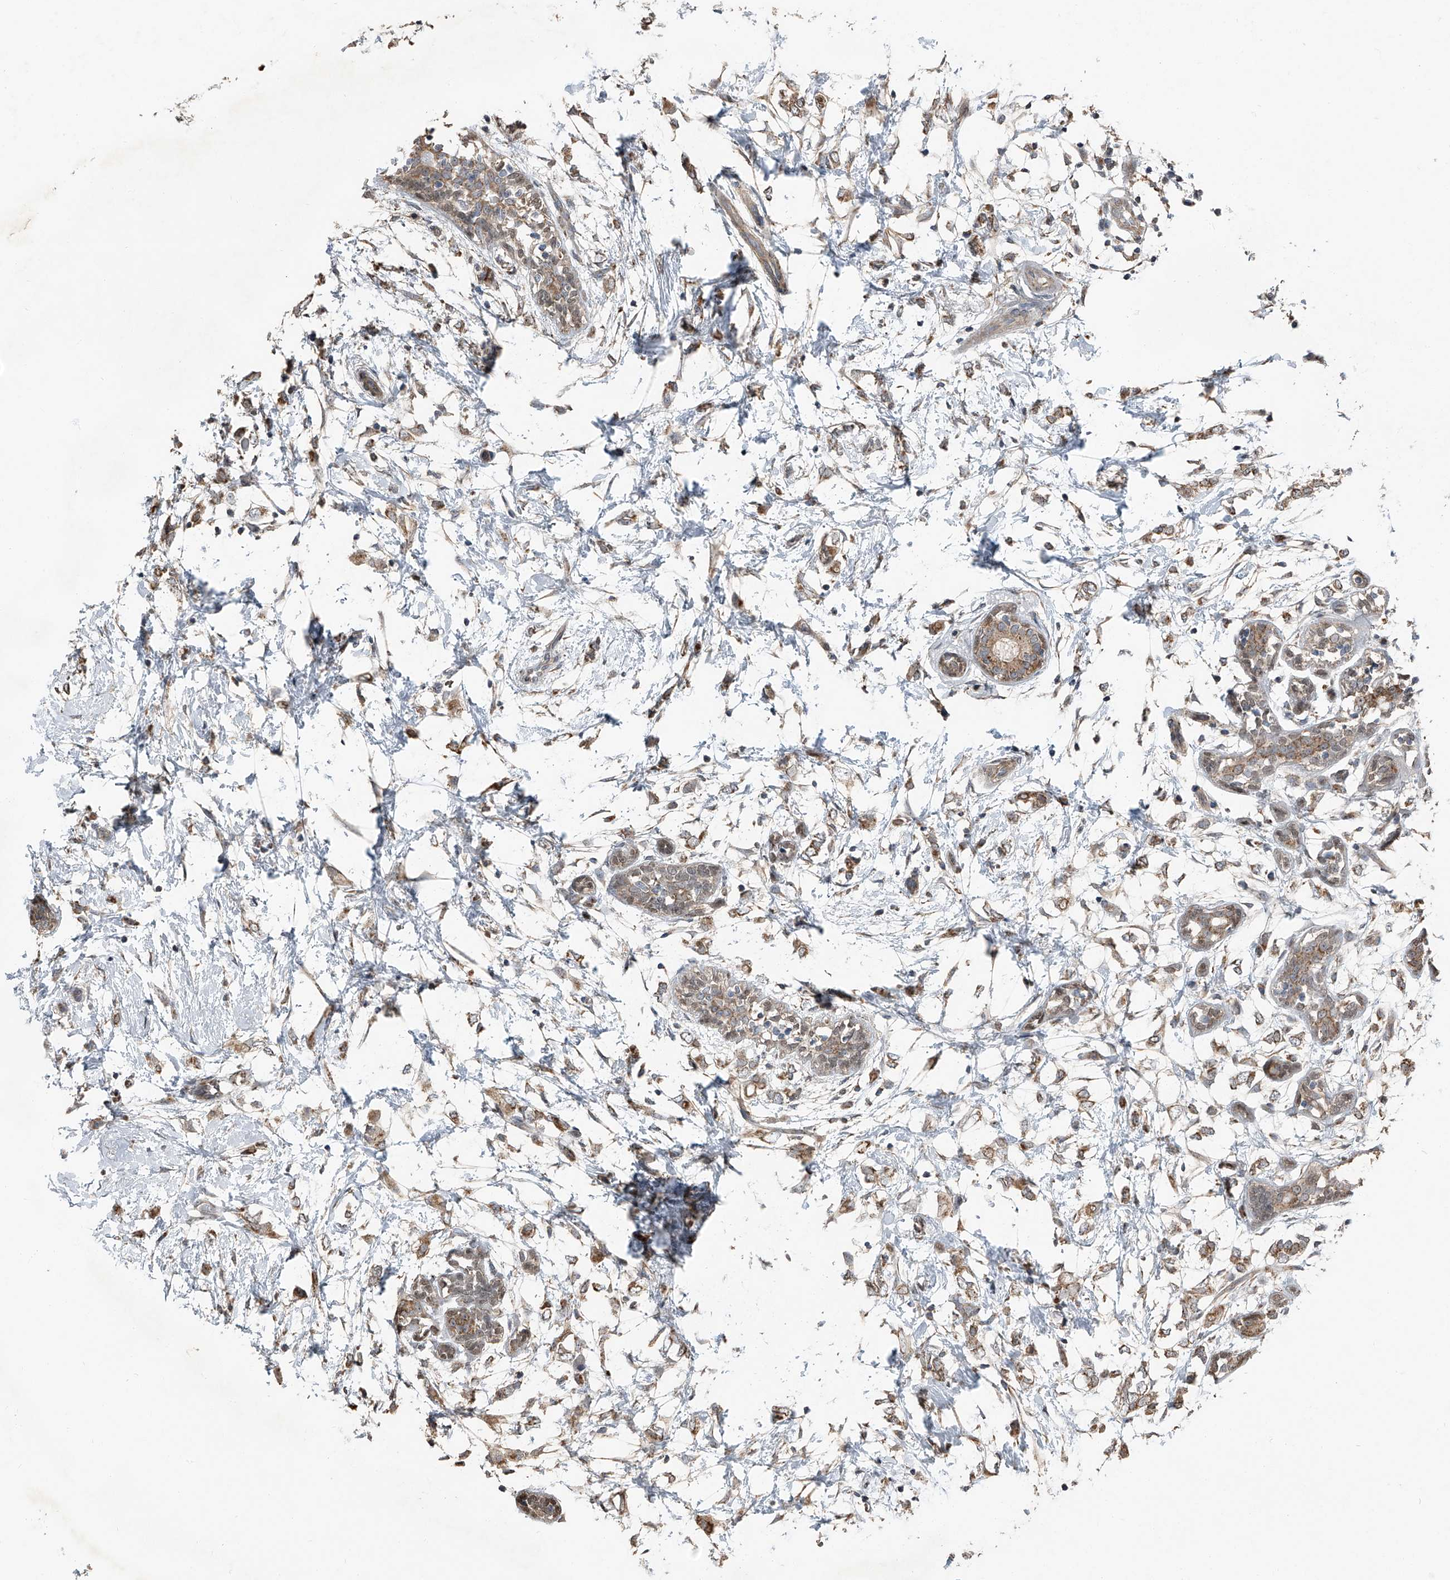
{"staining": {"intensity": "moderate", "quantity": ">75%", "location": "cytoplasmic/membranous"}, "tissue": "breast cancer", "cell_type": "Tumor cells", "image_type": "cancer", "snomed": [{"axis": "morphology", "description": "Normal tissue, NOS"}, {"axis": "morphology", "description": "Lobular carcinoma"}, {"axis": "topography", "description": "Breast"}], "caption": "This is a micrograph of immunohistochemistry staining of breast lobular carcinoma, which shows moderate positivity in the cytoplasmic/membranous of tumor cells.", "gene": "CHRNA7", "patient": {"sex": "female", "age": 47}}